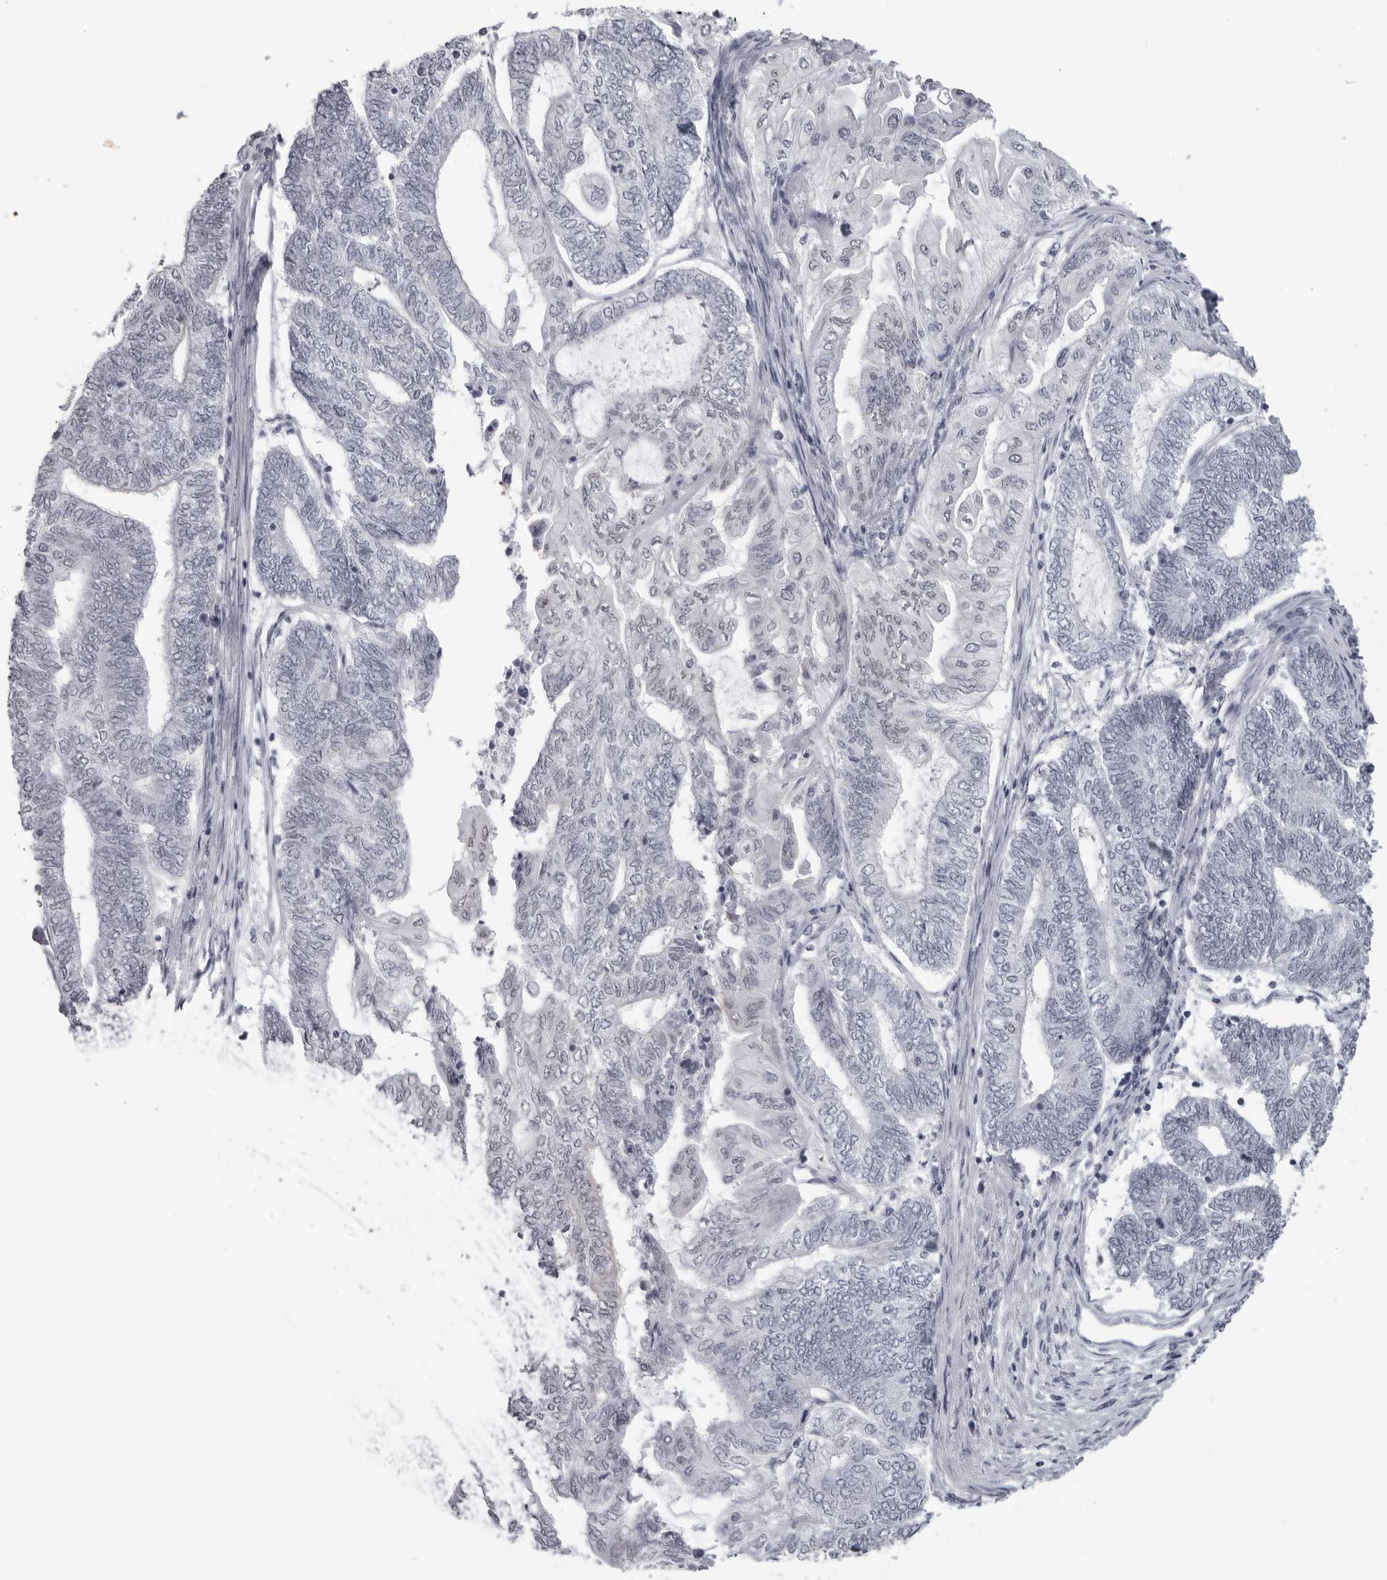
{"staining": {"intensity": "negative", "quantity": "none", "location": "none"}, "tissue": "endometrial cancer", "cell_type": "Tumor cells", "image_type": "cancer", "snomed": [{"axis": "morphology", "description": "Adenocarcinoma, NOS"}, {"axis": "topography", "description": "Uterus"}, {"axis": "topography", "description": "Endometrium"}], "caption": "A micrograph of adenocarcinoma (endometrial) stained for a protein exhibits no brown staining in tumor cells.", "gene": "ESPN", "patient": {"sex": "female", "age": 70}}